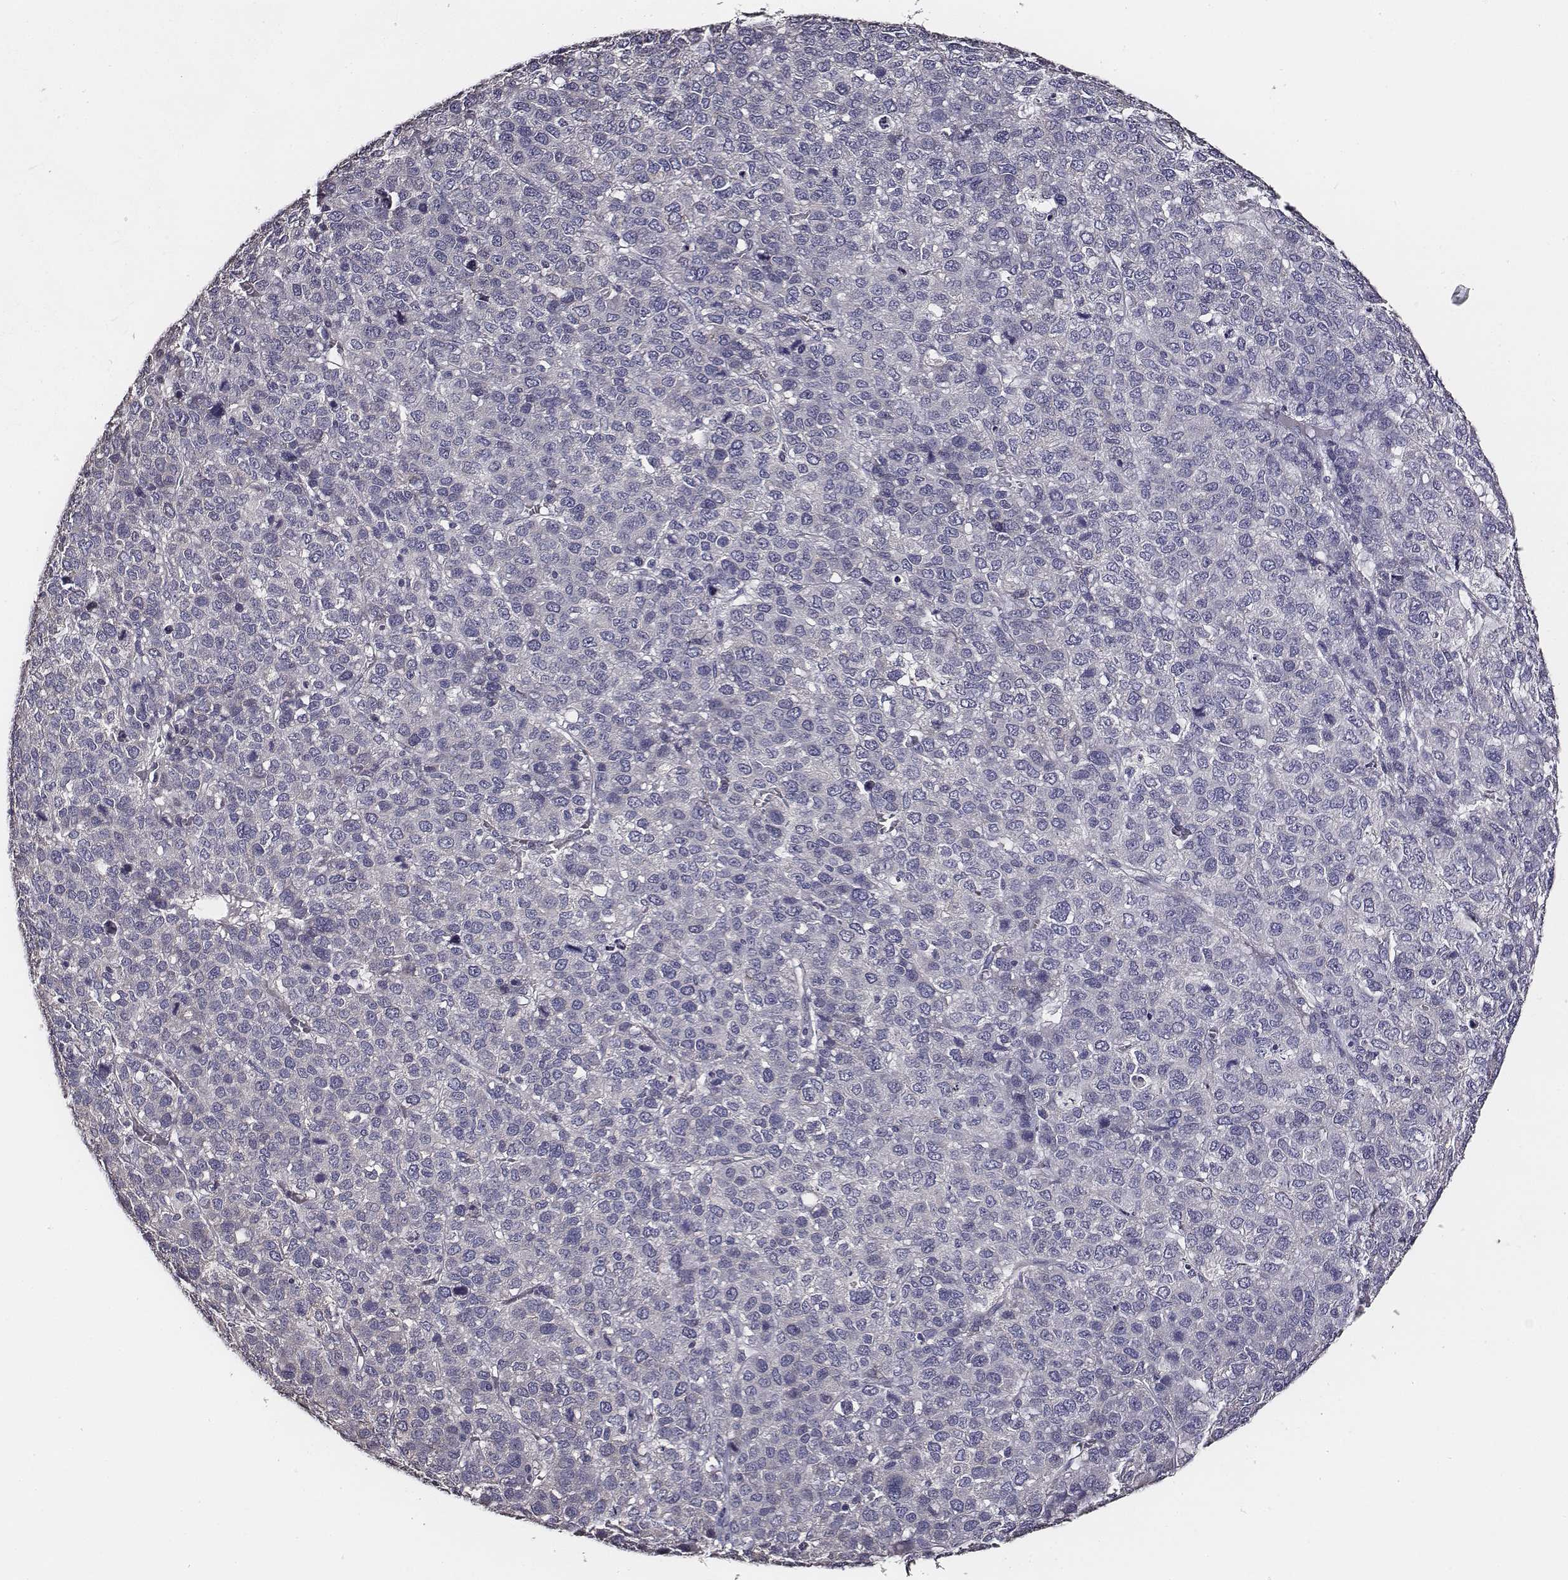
{"staining": {"intensity": "negative", "quantity": "none", "location": "none"}, "tissue": "liver cancer", "cell_type": "Tumor cells", "image_type": "cancer", "snomed": [{"axis": "morphology", "description": "Carcinoma, Hepatocellular, NOS"}, {"axis": "topography", "description": "Liver"}], "caption": "DAB (3,3'-diaminobenzidine) immunohistochemical staining of human liver cancer (hepatocellular carcinoma) exhibits no significant staining in tumor cells. Brightfield microscopy of immunohistochemistry (IHC) stained with DAB (brown) and hematoxylin (blue), captured at high magnification.", "gene": "AADAT", "patient": {"sex": "male", "age": 69}}